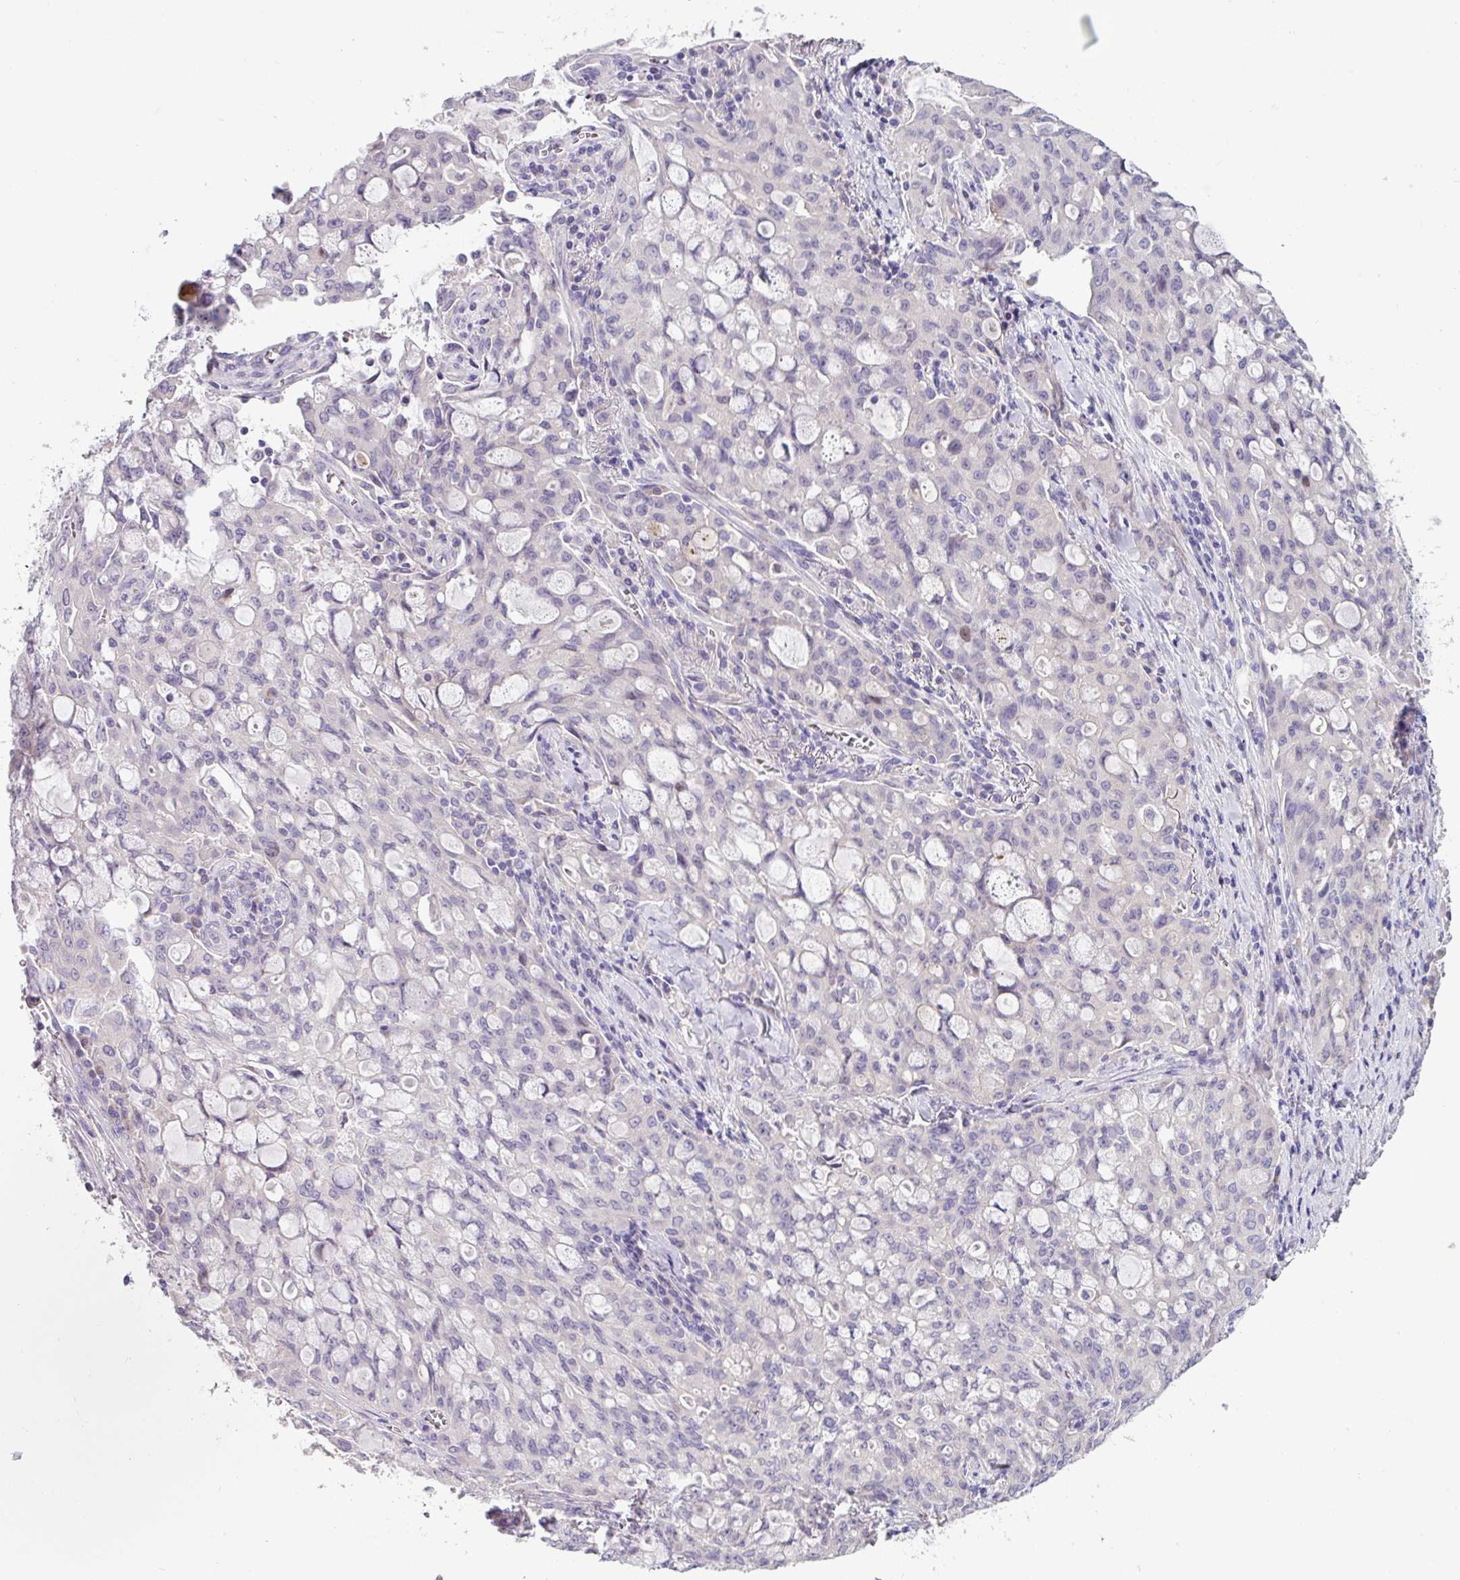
{"staining": {"intensity": "negative", "quantity": "none", "location": "none"}, "tissue": "lung cancer", "cell_type": "Tumor cells", "image_type": "cancer", "snomed": [{"axis": "morphology", "description": "Adenocarcinoma, NOS"}, {"axis": "topography", "description": "Lung"}], "caption": "An immunohistochemistry (IHC) histopathology image of lung adenocarcinoma is shown. There is no staining in tumor cells of lung adenocarcinoma. (IHC, brightfield microscopy, high magnification).", "gene": "RGS16", "patient": {"sex": "female", "age": 44}}